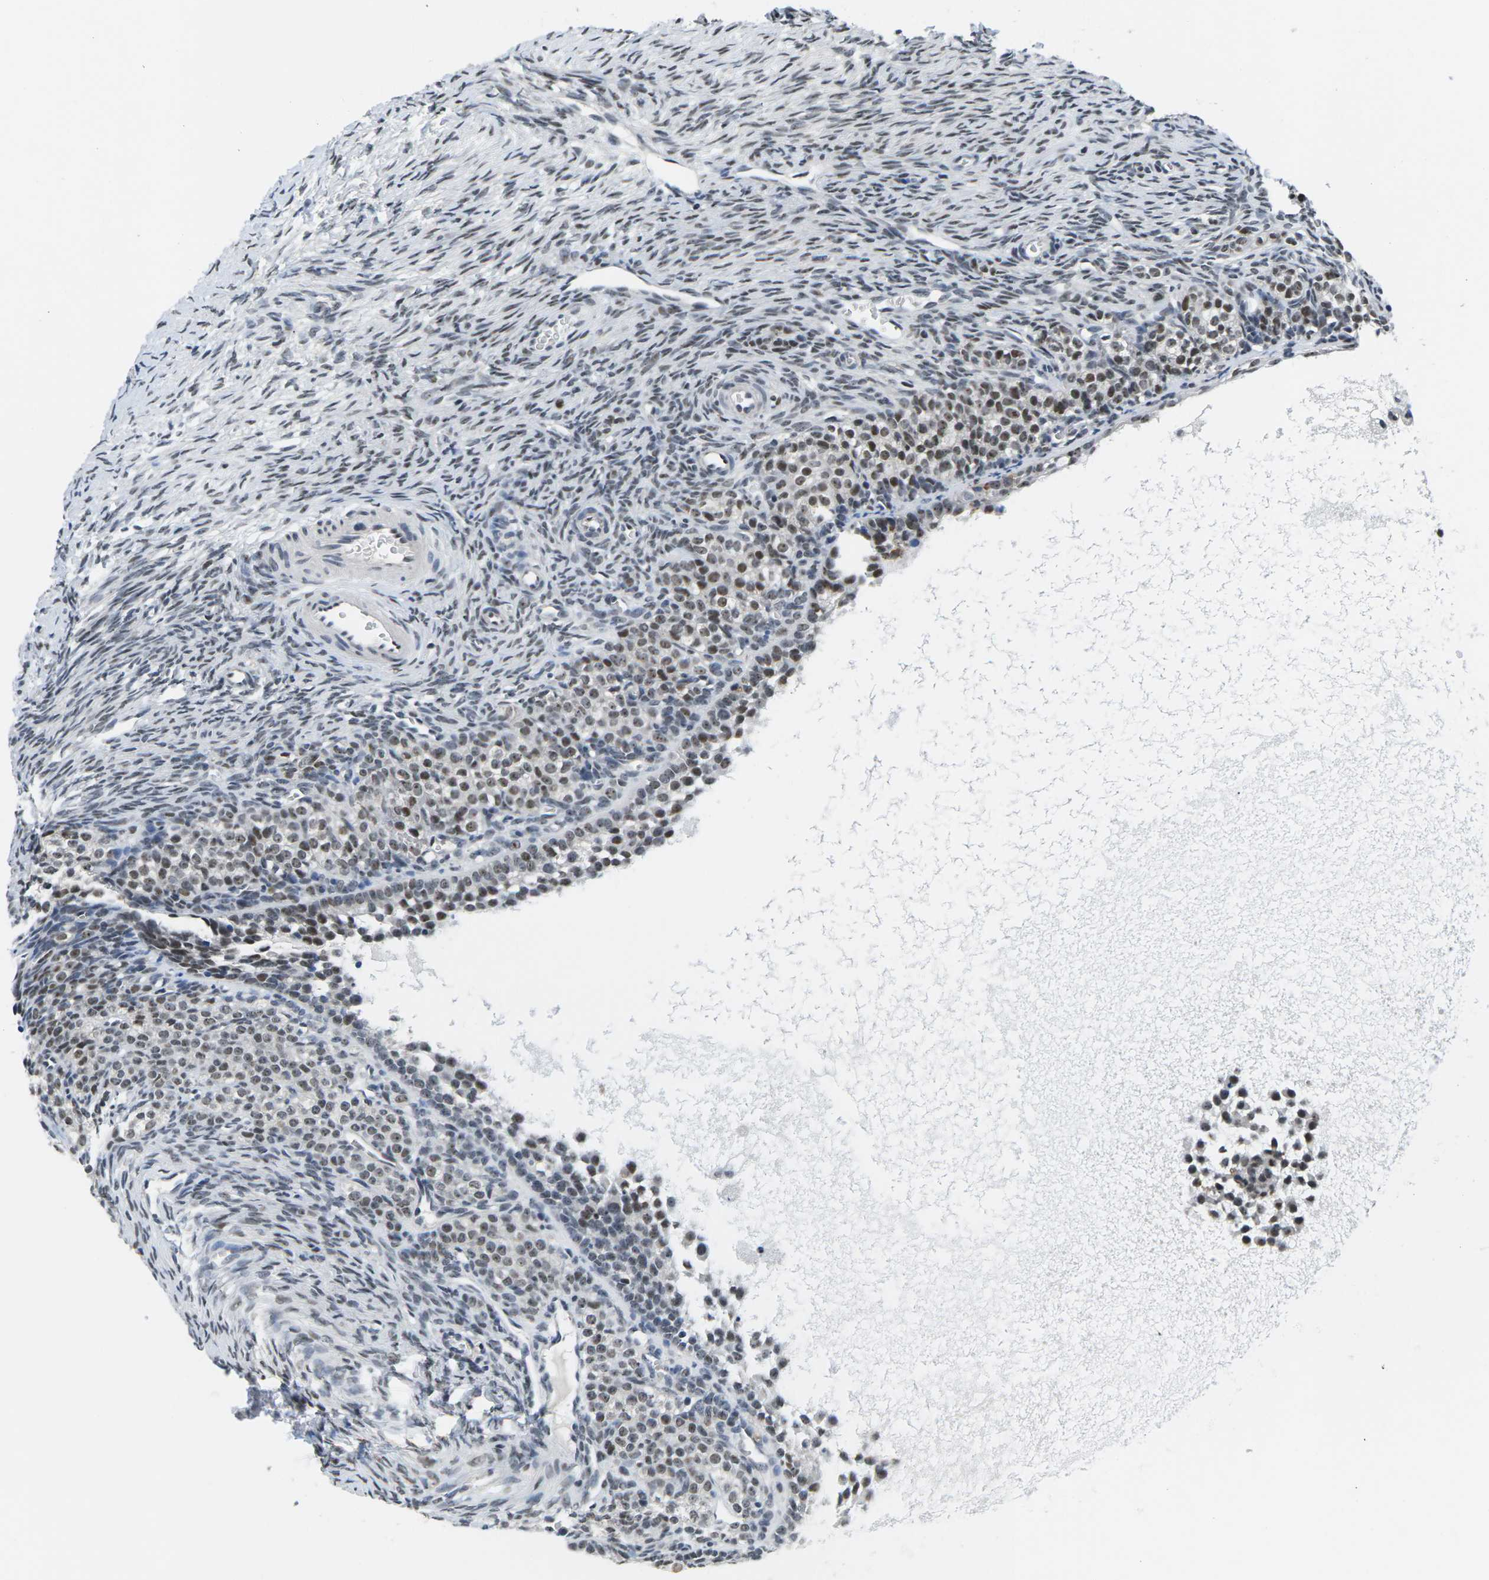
{"staining": {"intensity": "weak", "quantity": "<25%", "location": "nuclear"}, "tissue": "ovary", "cell_type": "Follicle cells", "image_type": "normal", "snomed": [{"axis": "morphology", "description": "Normal tissue, NOS"}, {"axis": "topography", "description": "Ovary"}], "caption": "This image is of unremarkable ovary stained with immunohistochemistry to label a protein in brown with the nuclei are counter-stained blue. There is no positivity in follicle cells. (DAB immunohistochemistry (IHC), high magnification).", "gene": "NSRP1", "patient": {"sex": "female", "age": 27}}